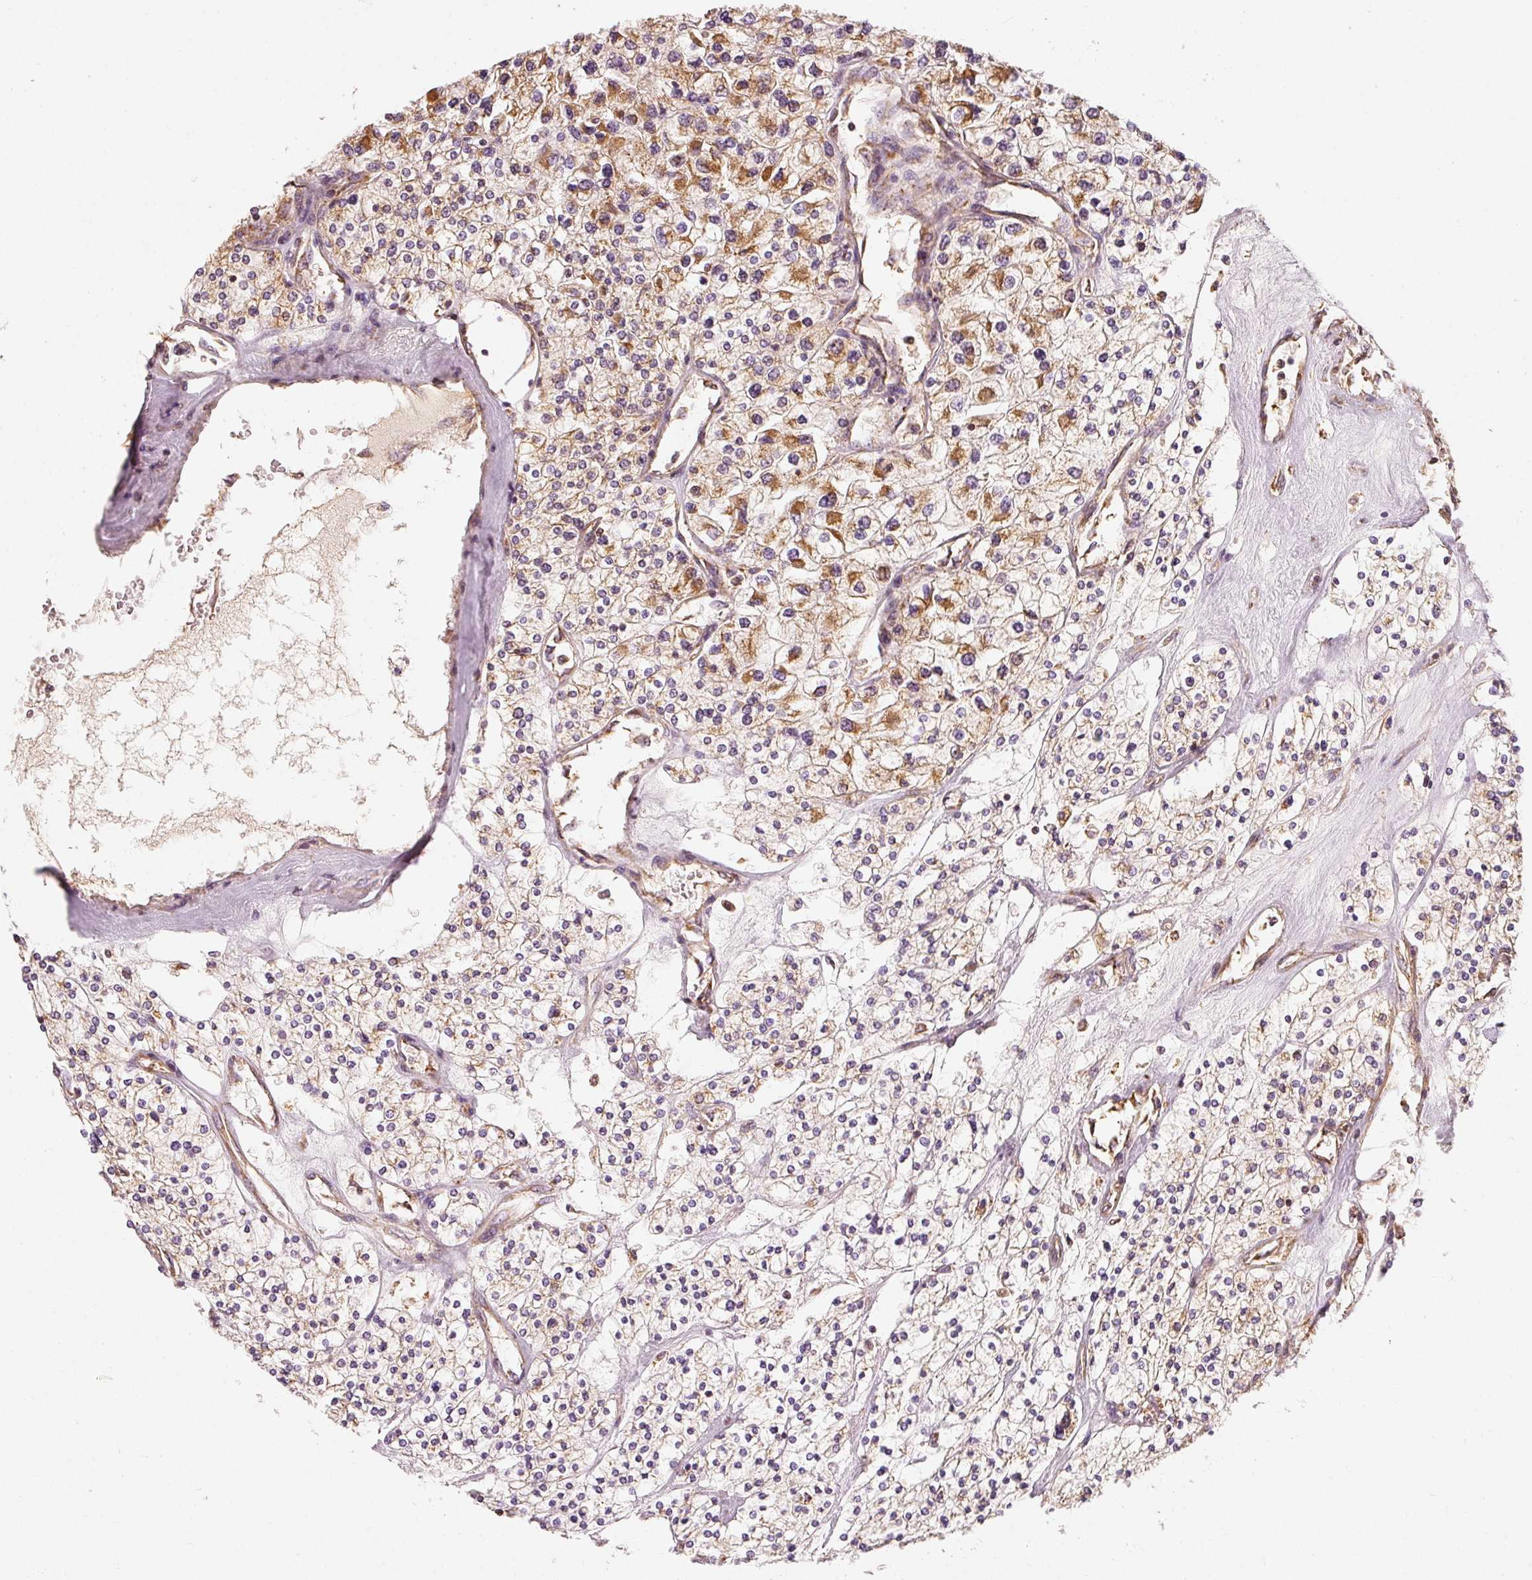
{"staining": {"intensity": "moderate", "quantity": "25%-75%", "location": "cytoplasmic/membranous"}, "tissue": "renal cancer", "cell_type": "Tumor cells", "image_type": "cancer", "snomed": [{"axis": "morphology", "description": "Adenocarcinoma, NOS"}, {"axis": "topography", "description": "Kidney"}], "caption": "Tumor cells exhibit medium levels of moderate cytoplasmic/membranous positivity in approximately 25%-75% of cells in human renal adenocarcinoma. The staining is performed using DAB brown chromogen to label protein expression. The nuclei are counter-stained blue using hematoxylin.", "gene": "TOMM40", "patient": {"sex": "male", "age": 80}}